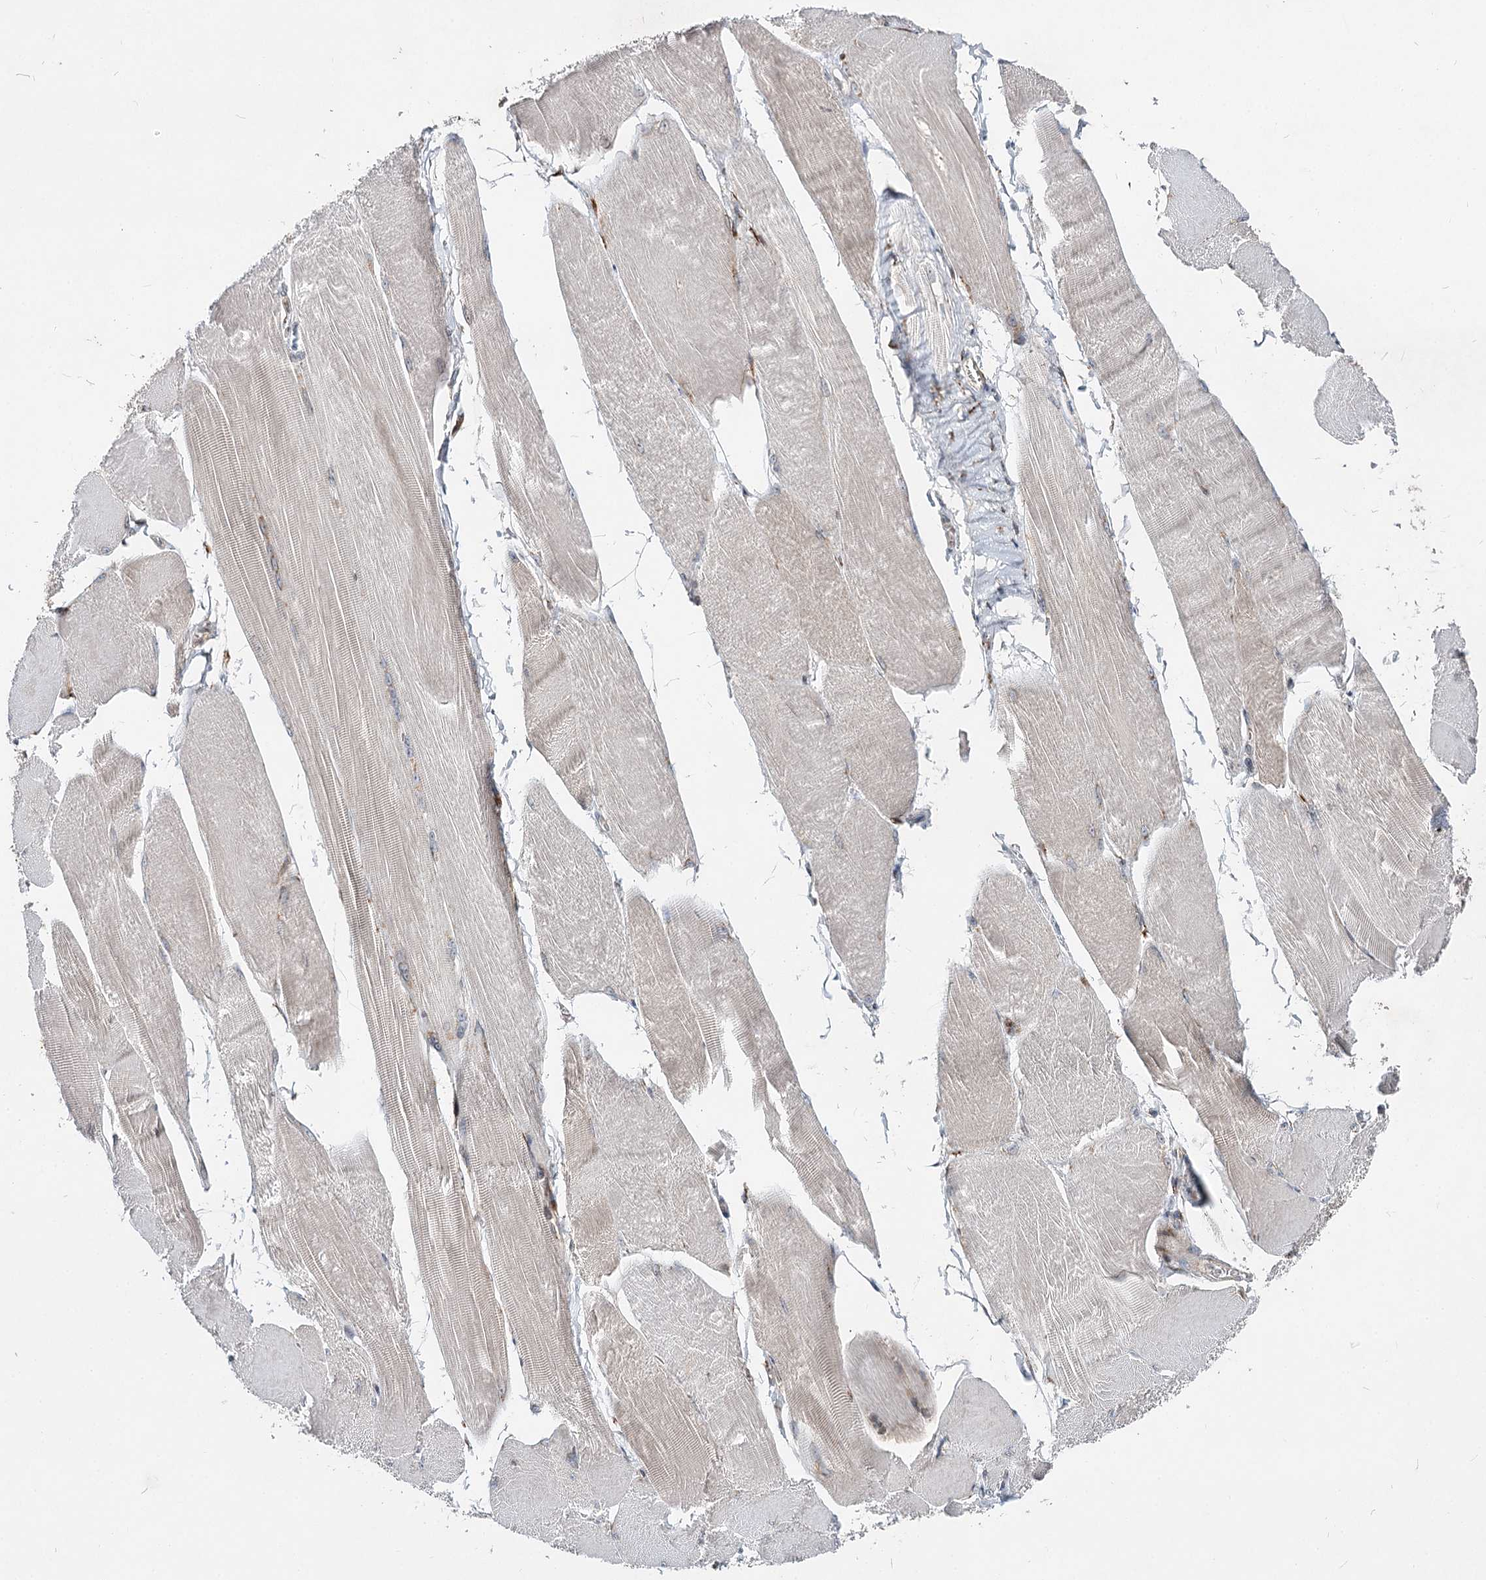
{"staining": {"intensity": "weak", "quantity": "25%-75%", "location": "cytoplasmic/membranous"}, "tissue": "skeletal muscle", "cell_type": "Myocytes", "image_type": "normal", "snomed": [{"axis": "morphology", "description": "Normal tissue, NOS"}, {"axis": "morphology", "description": "Basal cell carcinoma"}, {"axis": "topography", "description": "Skeletal muscle"}], "caption": "This is an image of immunohistochemistry (IHC) staining of unremarkable skeletal muscle, which shows weak positivity in the cytoplasmic/membranous of myocytes.", "gene": "SPART", "patient": {"sex": "female", "age": 64}}